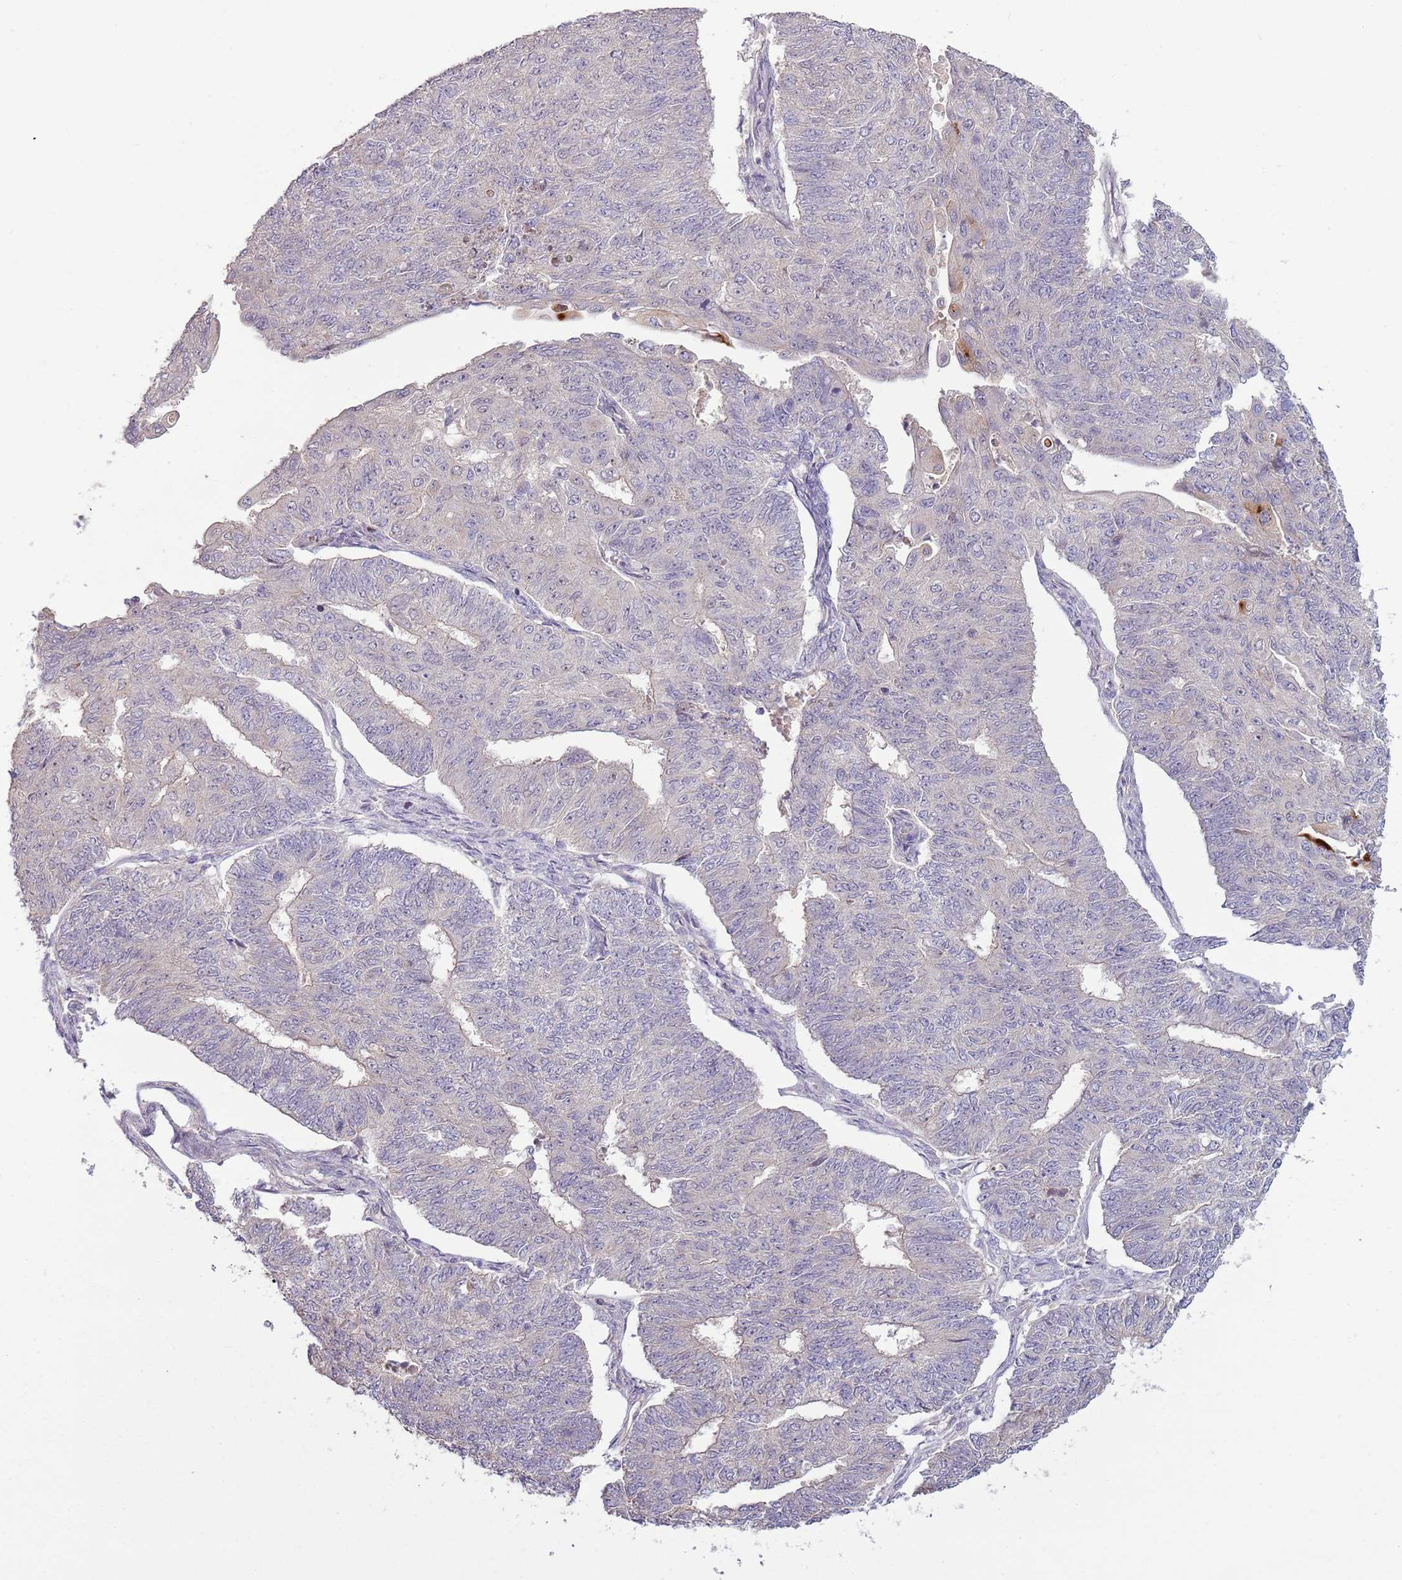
{"staining": {"intensity": "negative", "quantity": "none", "location": "none"}, "tissue": "endometrial cancer", "cell_type": "Tumor cells", "image_type": "cancer", "snomed": [{"axis": "morphology", "description": "Adenocarcinoma, NOS"}, {"axis": "topography", "description": "Endometrium"}], "caption": "Tumor cells are negative for brown protein staining in endometrial adenocarcinoma.", "gene": "TEKT4", "patient": {"sex": "female", "age": 32}}